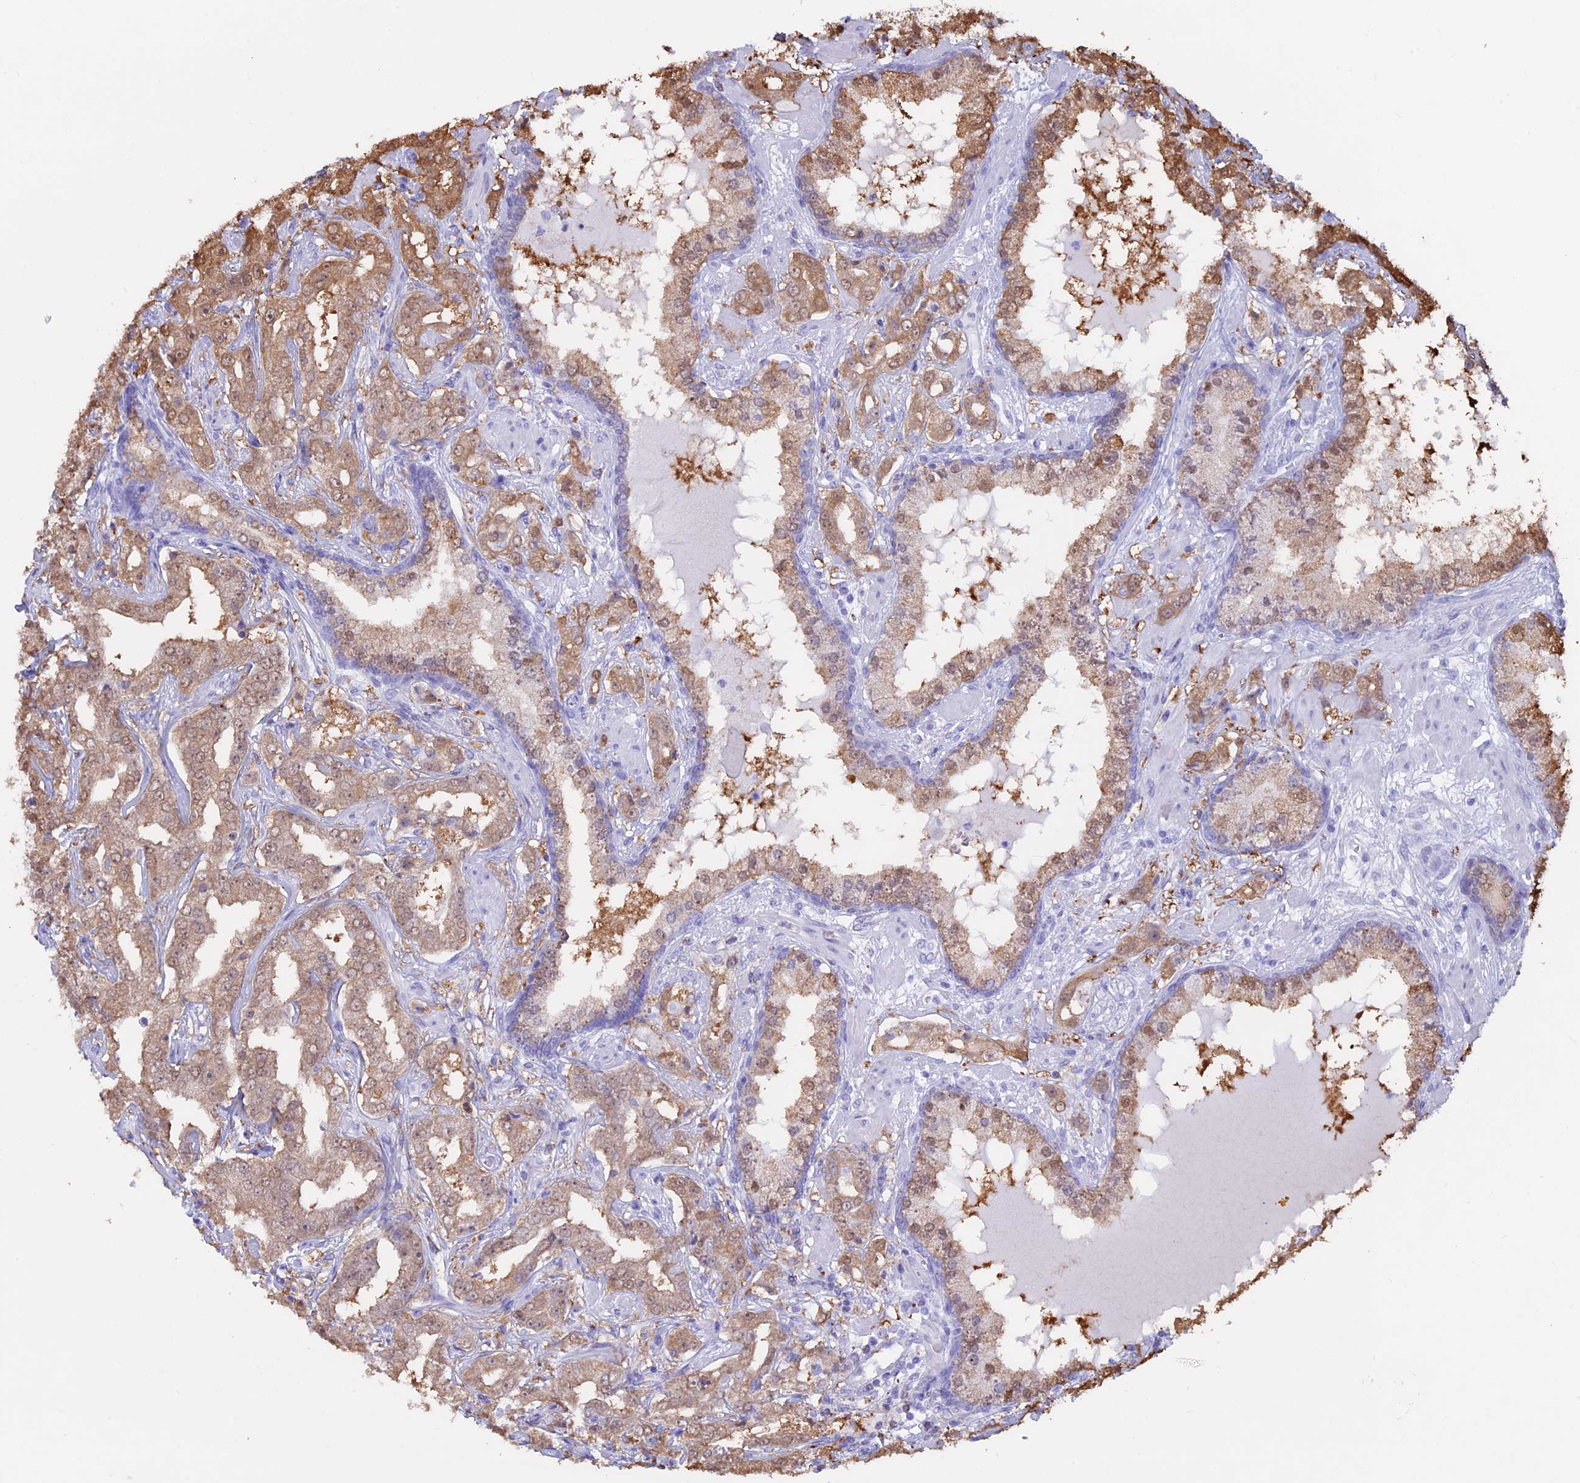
{"staining": {"intensity": "moderate", "quantity": "25%-75%", "location": "cytoplasmic/membranous,nuclear"}, "tissue": "prostate cancer", "cell_type": "Tumor cells", "image_type": "cancer", "snomed": [{"axis": "morphology", "description": "Adenocarcinoma, High grade"}, {"axis": "topography", "description": "Prostate"}], "caption": "High-magnification brightfield microscopy of prostate cancer (adenocarcinoma (high-grade)) stained with DAB (brown) and counterstained with hematoxylin (blue). tumor cells exhibit moderate cytoplasmic/membranous and nuclear expression is identified in approximately25%-75% of cells.", "gene": "LHFPL2", "patient": {"sex": "male", "age": 63}}